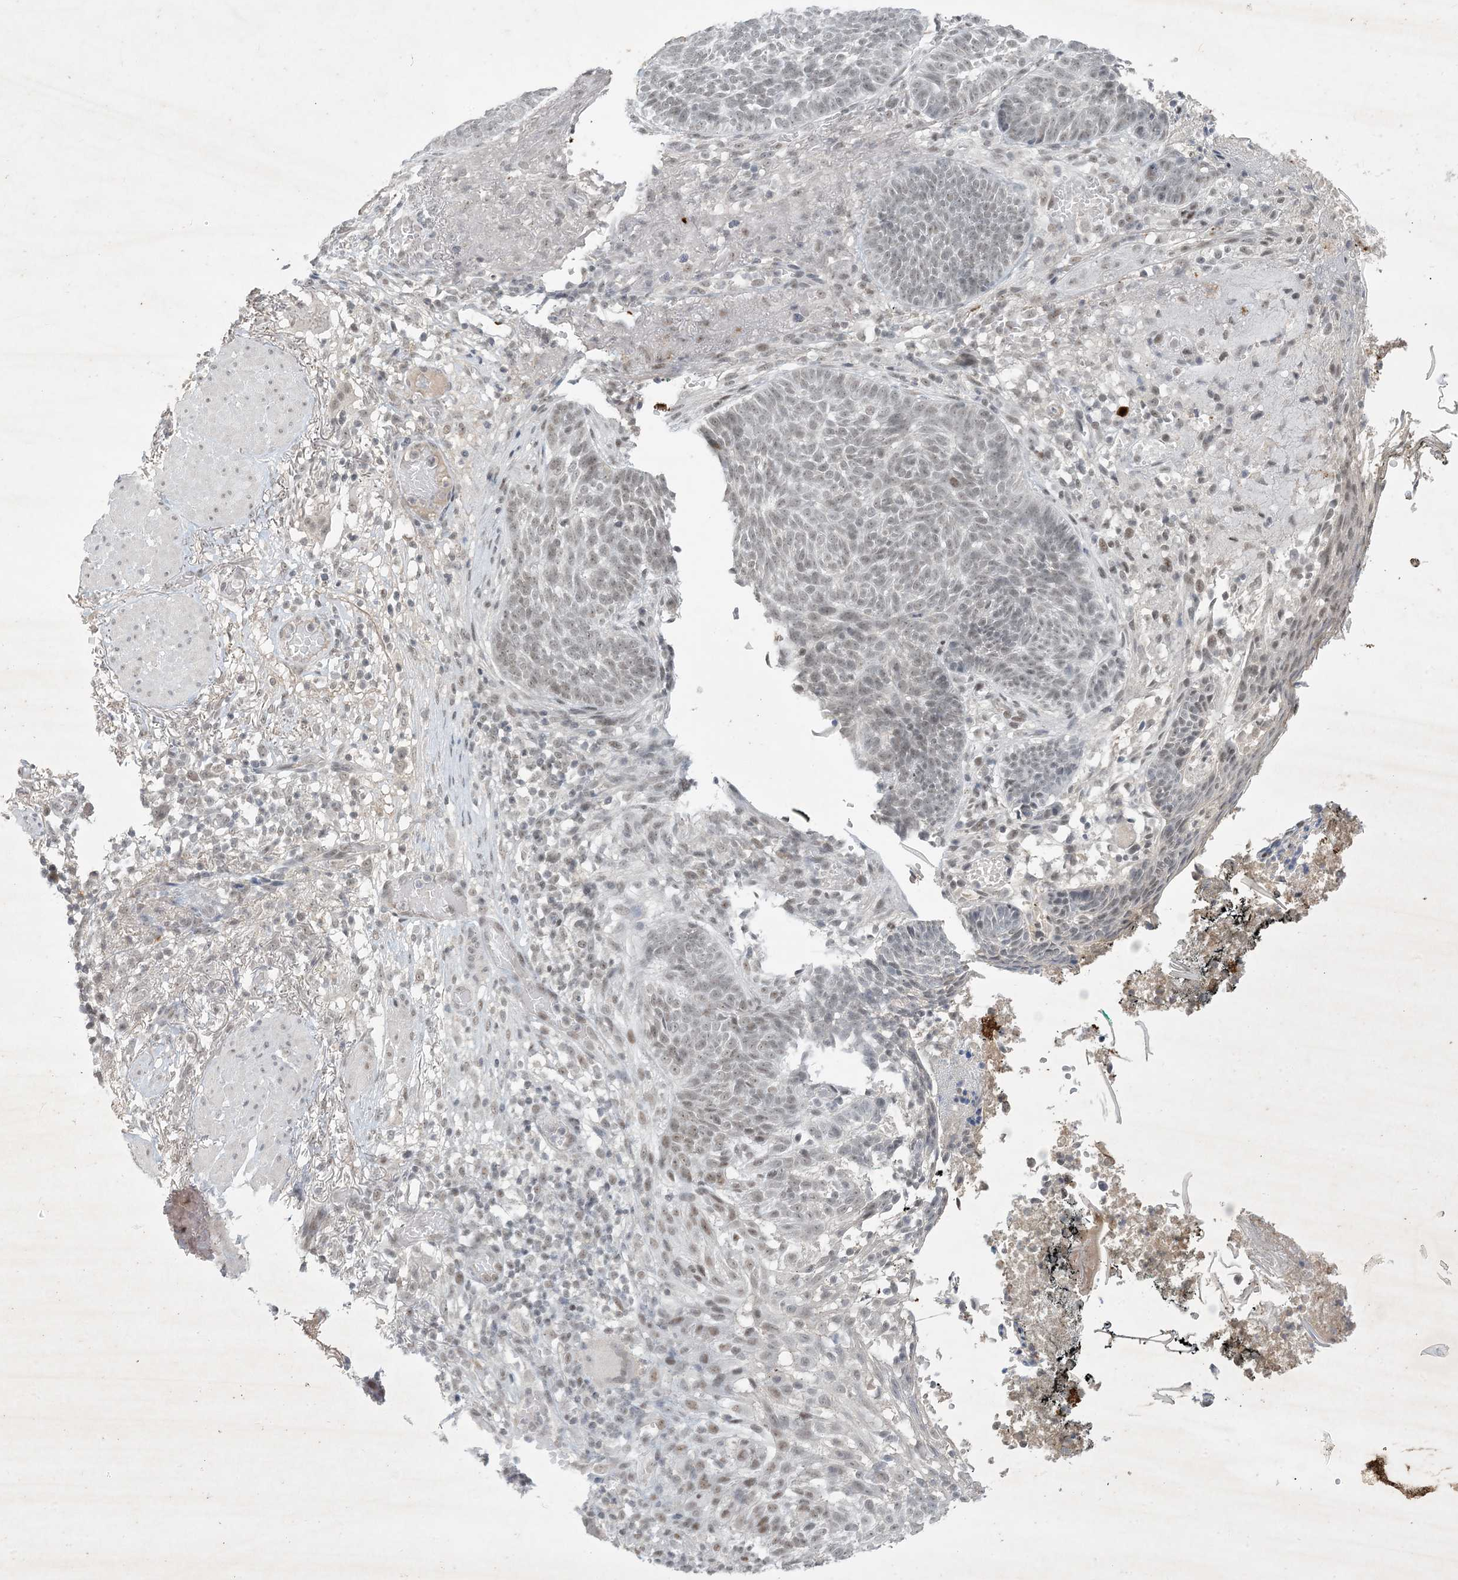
{"staining": {"intensity": "weak", "quantity": "<25%", "location": "nuclear"}, "tissue": "skin cancer", "cell_type": "Tumor cells", "image_type": "cancer", "snomed": [{"axis": "morphology", "description": "Normal tissue, NOS"}, {"axis": "morphology", "description": "Basal cell carcinoma"}, {"axis": "topography", "description": "Skin"}], "caption": "Immunohistochemistry micrograph of skin basal cell carcinoma stained for a protein (brown), which shows no expression in tumor cells.", "gene": "ZNF674", "patient": {"sex": "male", "age": 64}}